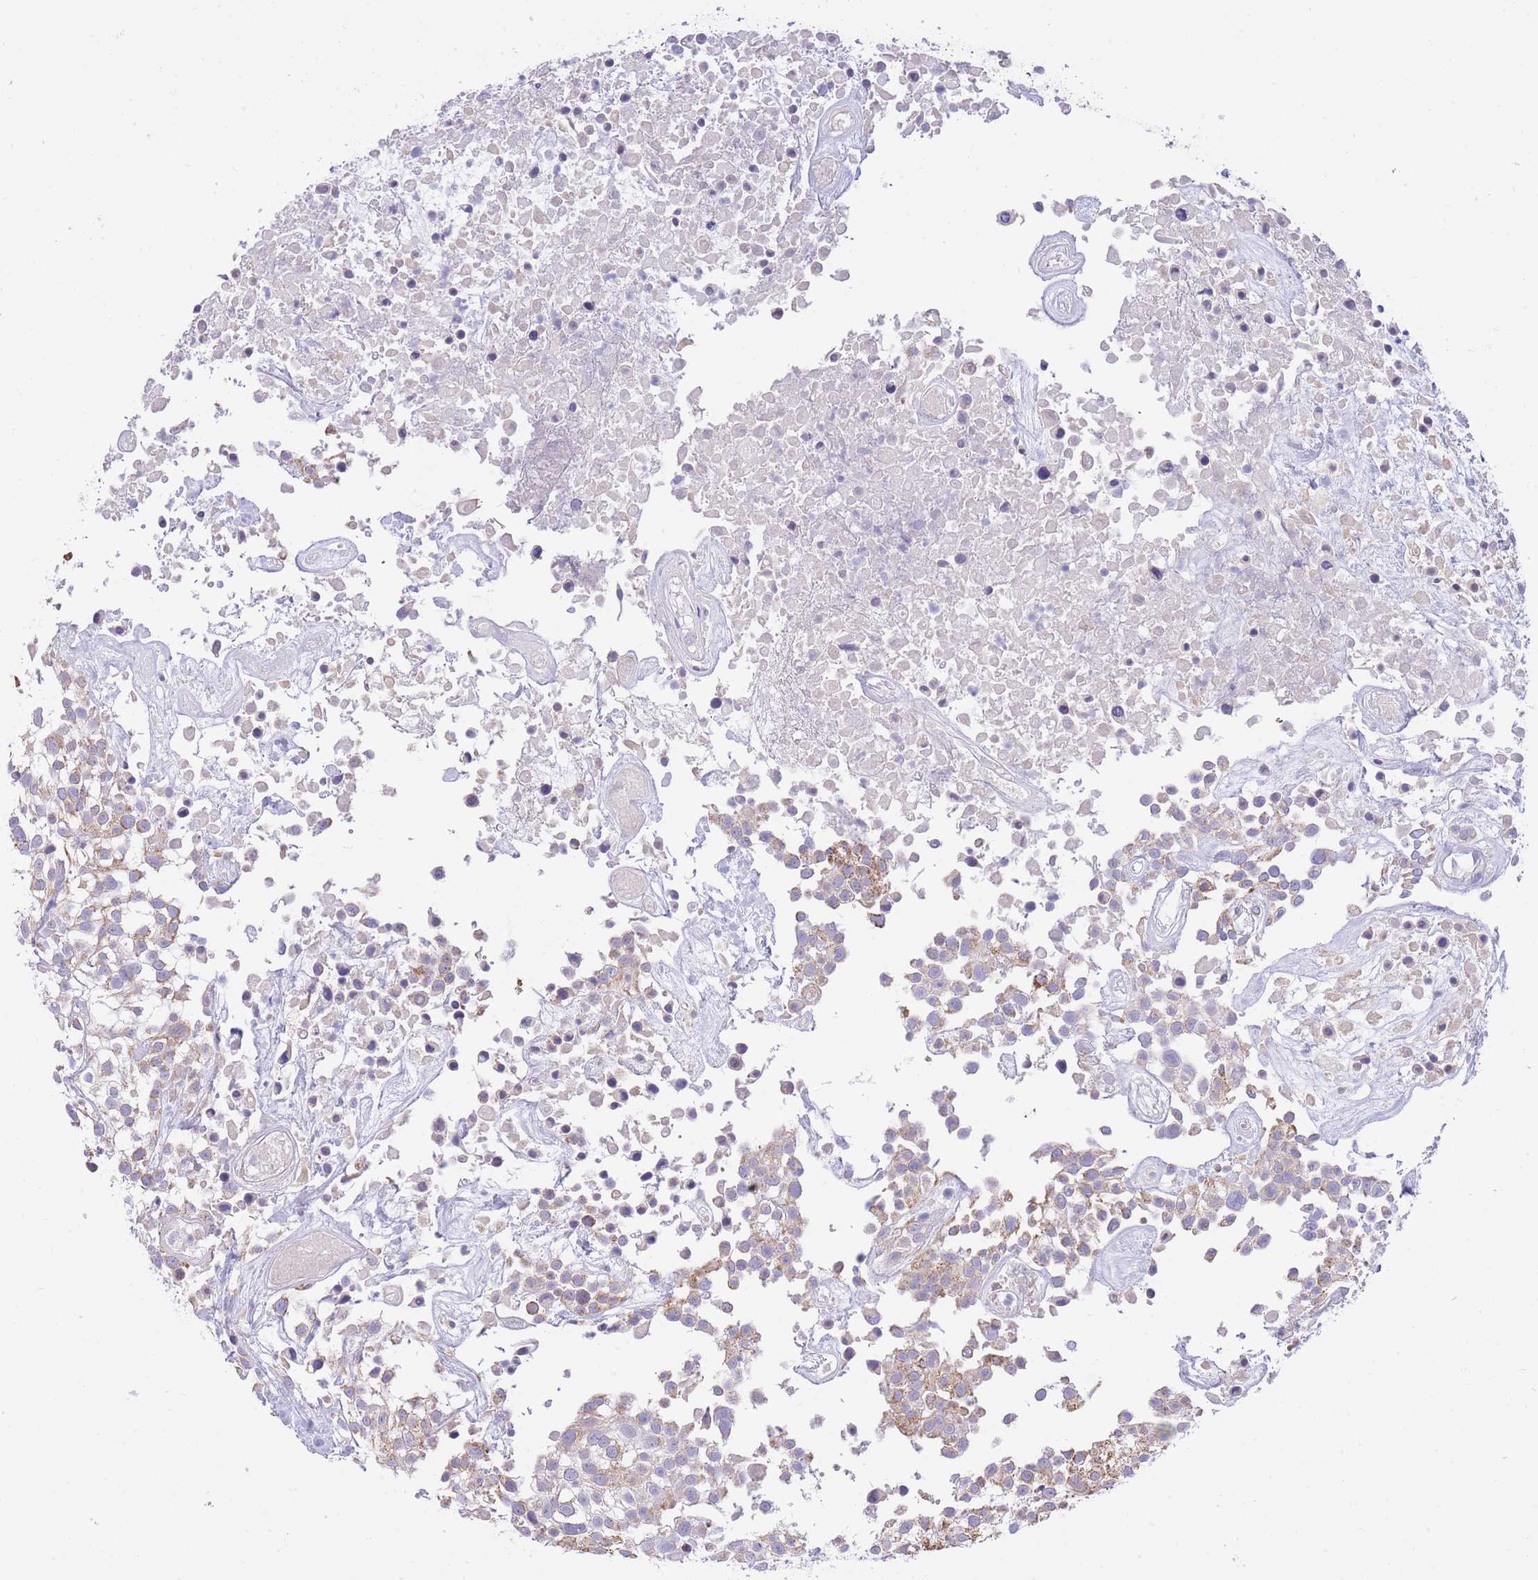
{"staining": {"intensity": "weak", "quantity": "25%-75%", "location": "cytoplasmic/membranous"}, "tissue": "urothelial cancer", "cell_type": "Tumor cells", "image_type": "cancer", "snomed": [{"axis": "morphology", "description": "Urothelial carcinoma, High grade"}, {"axis": "topography", "description": "Urinary bladder"}], "caption": "A brown stain shows weak cytoplasmic/membranous staining of a protein in high-grade urothelial carcinoma tumor cells.", "gene": "PGM1", "patient": {"sex": "male", "age": 56}}